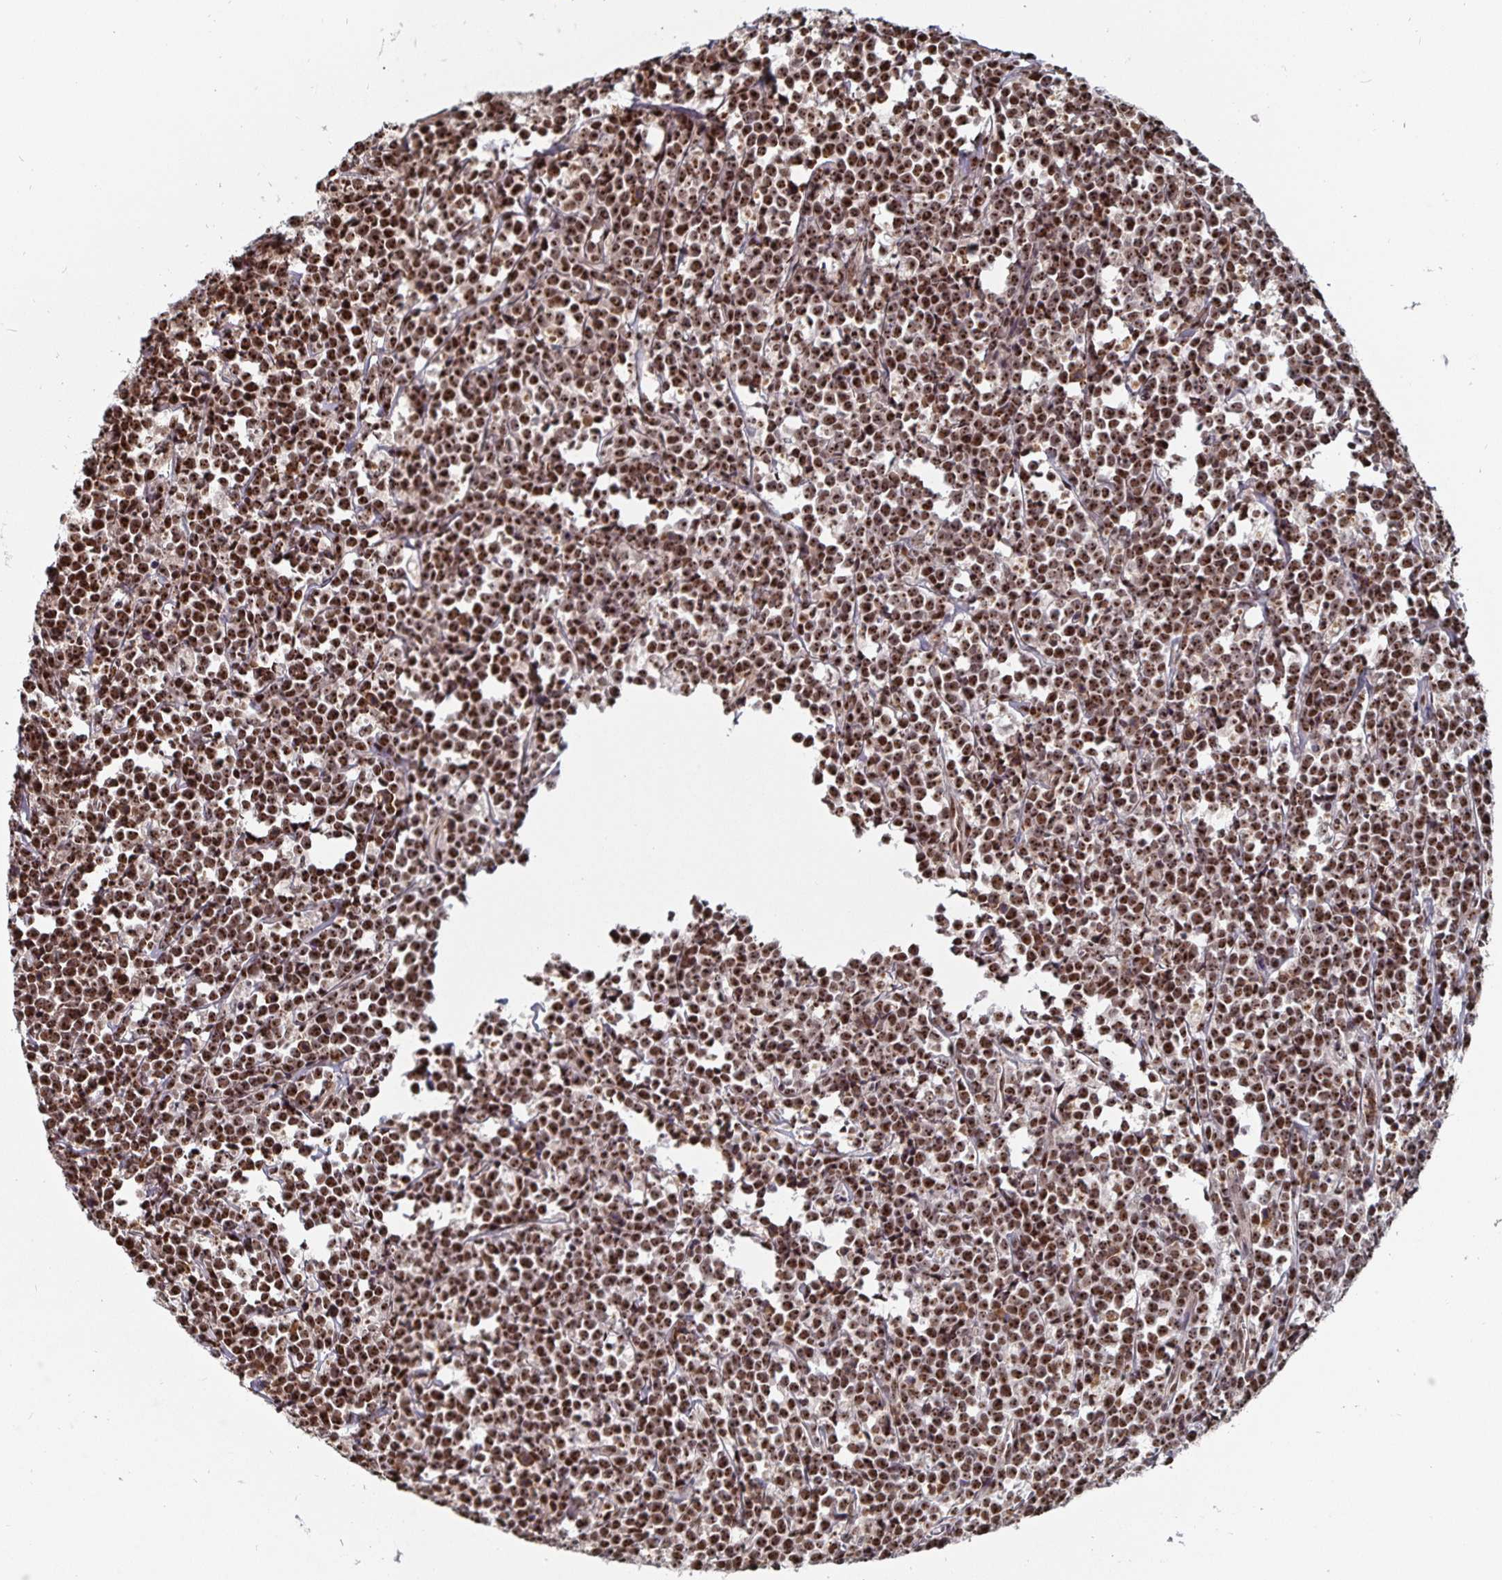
{"staining": {"intensity": "strong", "quantity": ">75%", "location": "nuclear"}, "tissue": "lymphoma", "cell_type": "Tumor cells", "image_type": "cancer", "snomed": [{"axis": "morphology", "description": "Malignant lymphoma, non-Hodgkin's type, High grade"}, {"axis": "topography", "description": "Small intestine"}], "caption": "Malignant lymphoma, non-Hodgkin's type (high-grade) stained for a protein reveals strong nuclear positivity in tumor cells. The protein is stained brown, and the nuclei are stained in blue (DAB IHC with brightfield microscopy, high magnification).", "gene": "LAS1L", "patient": {"sex": "female", "age": 56}}